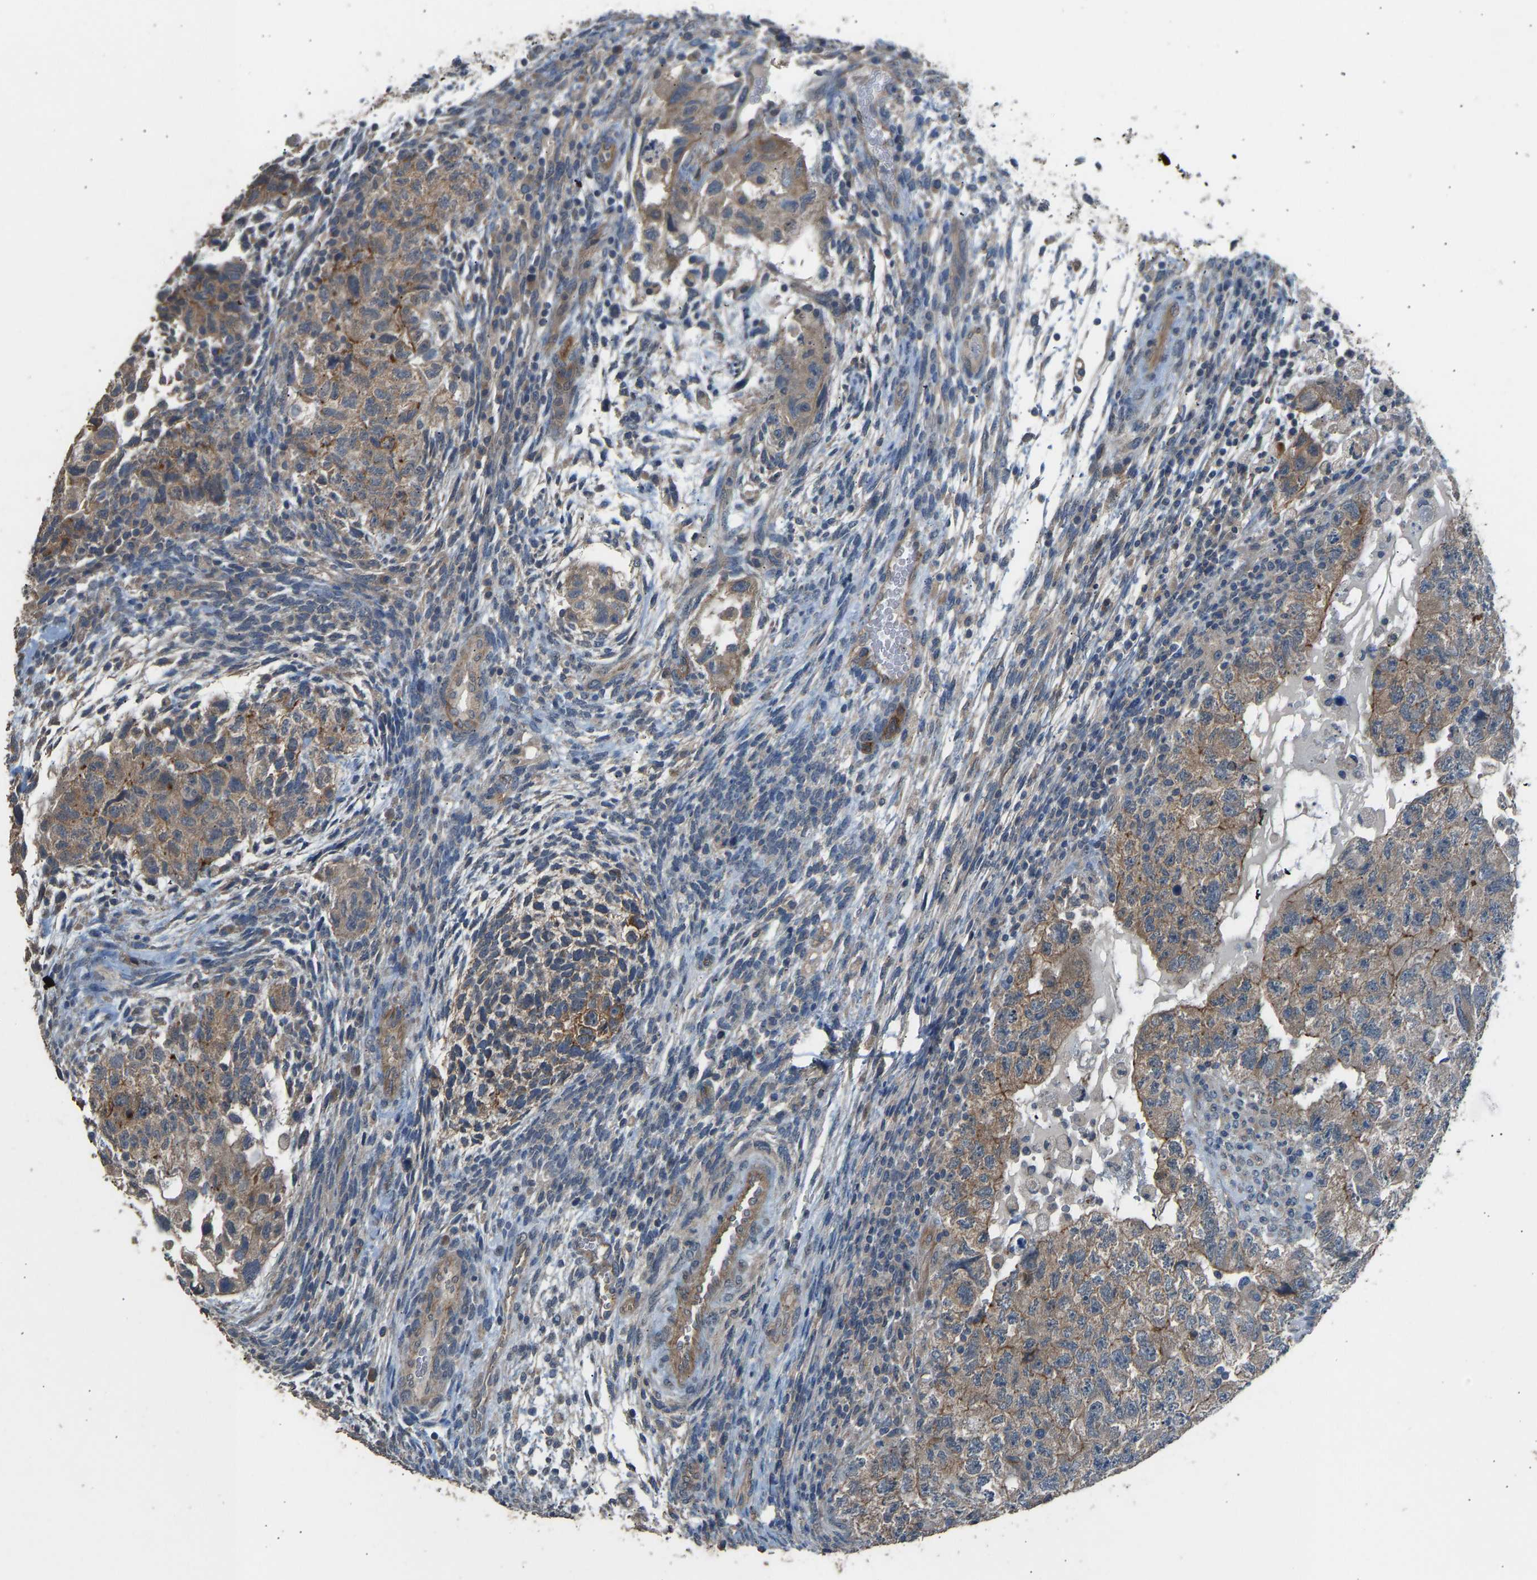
{"staining": {"intensity": "weak", "quantity": ">75%", "location": "cytoplasmic/membranous"}, "tissue": "testis cancer", "cell_type": "Tumor cells", "image_type": "cancer", "snomed": [{"axis": "morphology", "description": "Carcinoma, Embryonal, NOS"}, {"axis": "topography", "description": "Testis"}], "caption": "Testis embryonal carcinoma stained with DAB (3,3'-diaminobenzidine) immunohistochemistry reveals low levels of weak cytoplasmic/membranous positivity in about >75% of tumor cells.", "gene": "SLC43A1", "patient": {"sex": "male", "age": 36}}